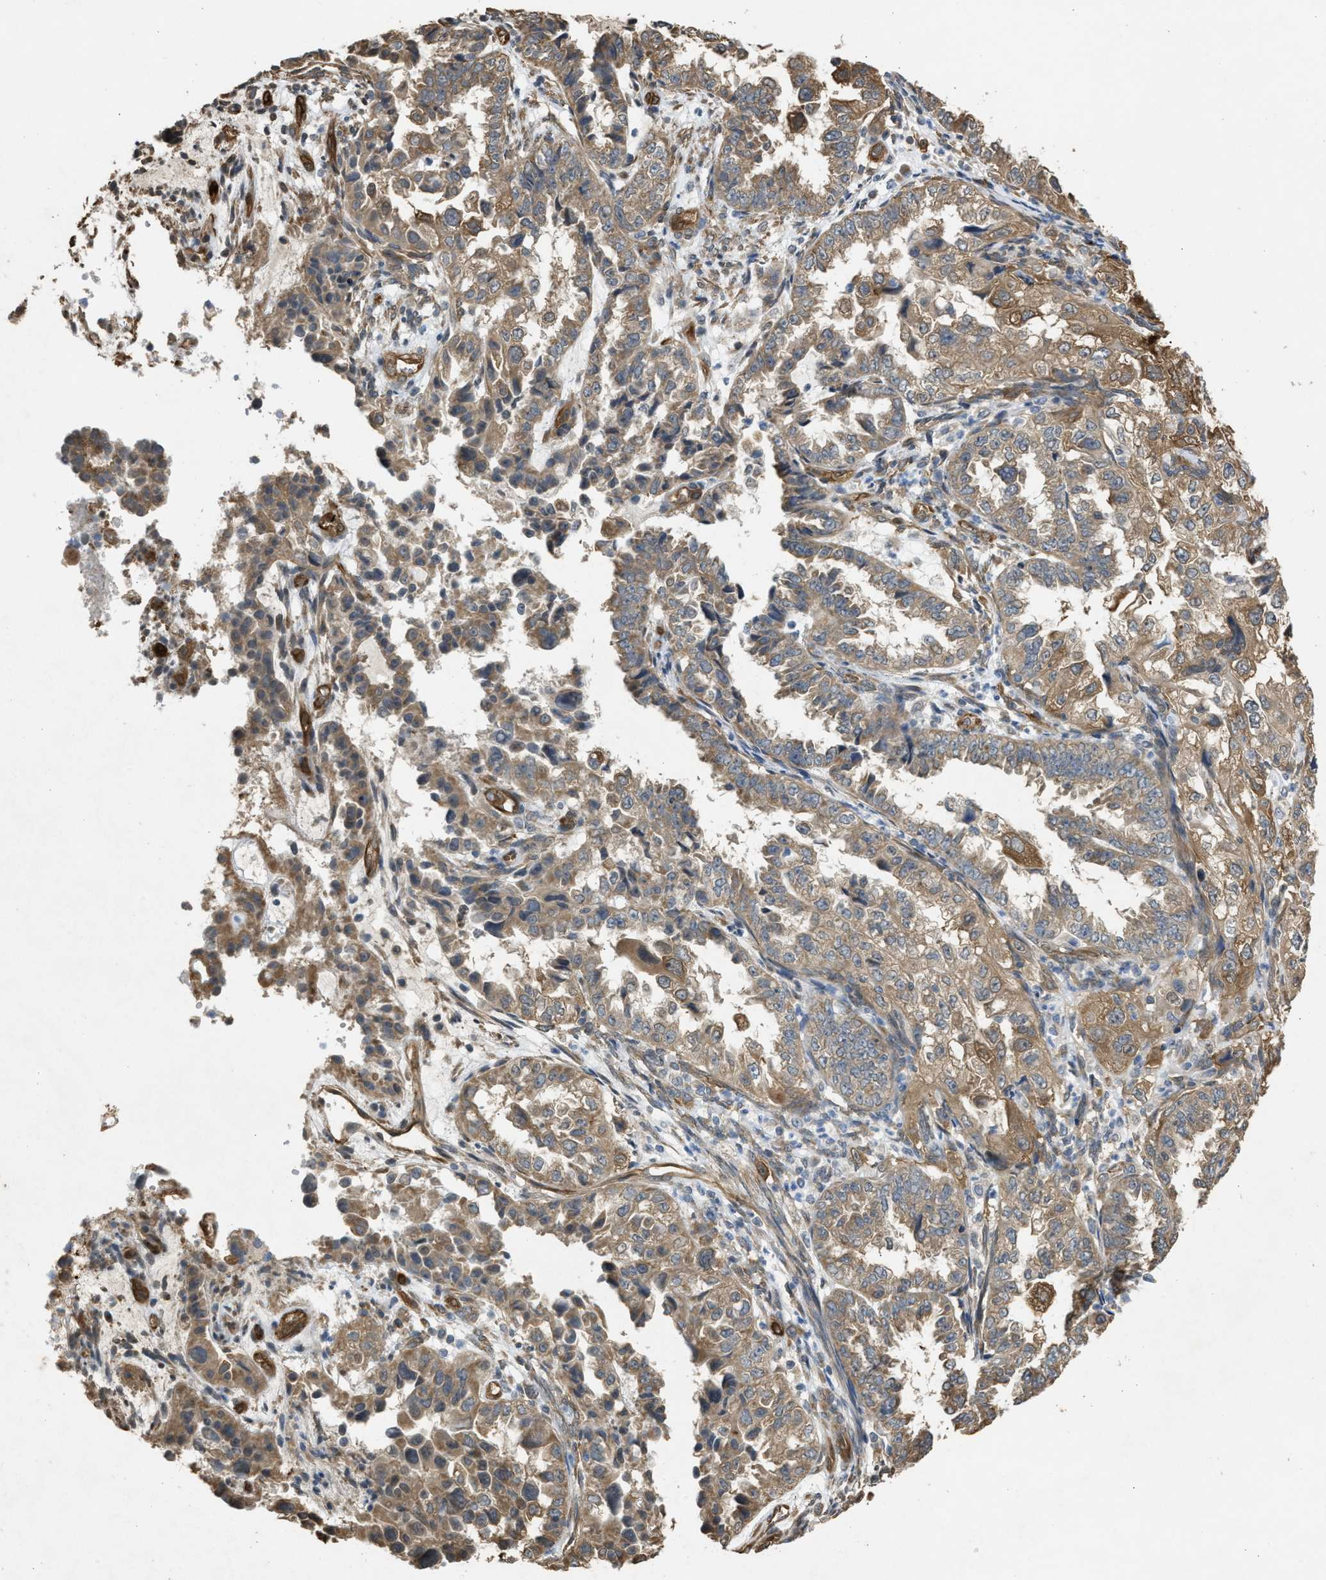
{"staining": {"intensity": "weak", "quantity": ">75%", "location": "cytoplasmic/membranous"}, "tissue": "endometrial cancer", "cell_type": "Tumor cells", "image_type": "cancer", "snomed": [{"axis": "morphology", "description": "Adenocarcinoma, NOS"}, {"axis": "topography", "description": "Endometrium"}], "caption": "Brown immunohistochemical staining in adenocarcinoma (endometrial) displays weak cytoplasmic/membranous expression in approximately >75% of tumor cells. Nuclei are stained in blue.", "gene": "BAG3", "patient": {"sex": "female", "age": 85}}